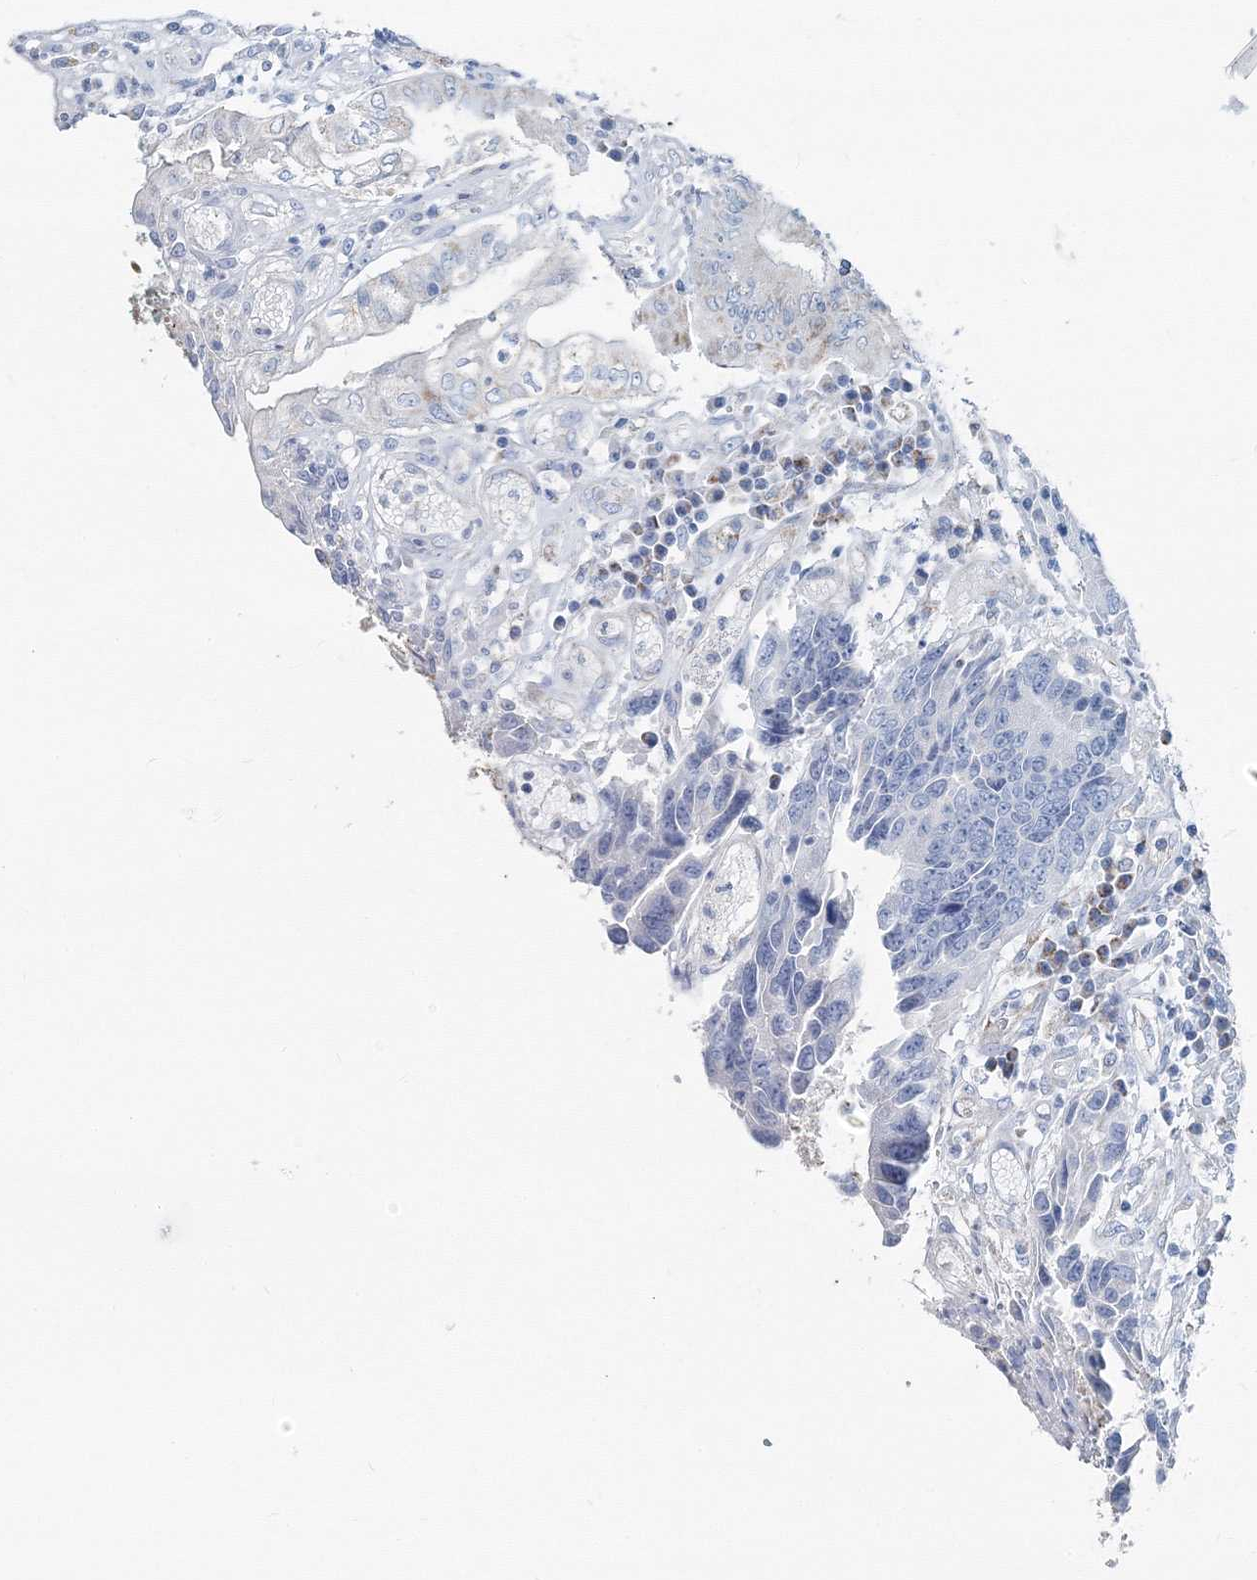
{"staining": {"intensity": "negative", "quantity": "none", "location": "none"}, "tissue": "colorectal cancer", "cell_type": "Tumor cells", "image_type": "cancer", "snomed": [{"axis": "morphology", "description": "Adenocarcinoma, NOS"}, {"axis": "topography", "description": "Rectum"}], "caption": "The photomicrograph shows no significant expression in tumor cells of colorectal adenocarcinoma.", "gene": "GABARAPL2", "patient": {"sex": "male", "age": 84}}